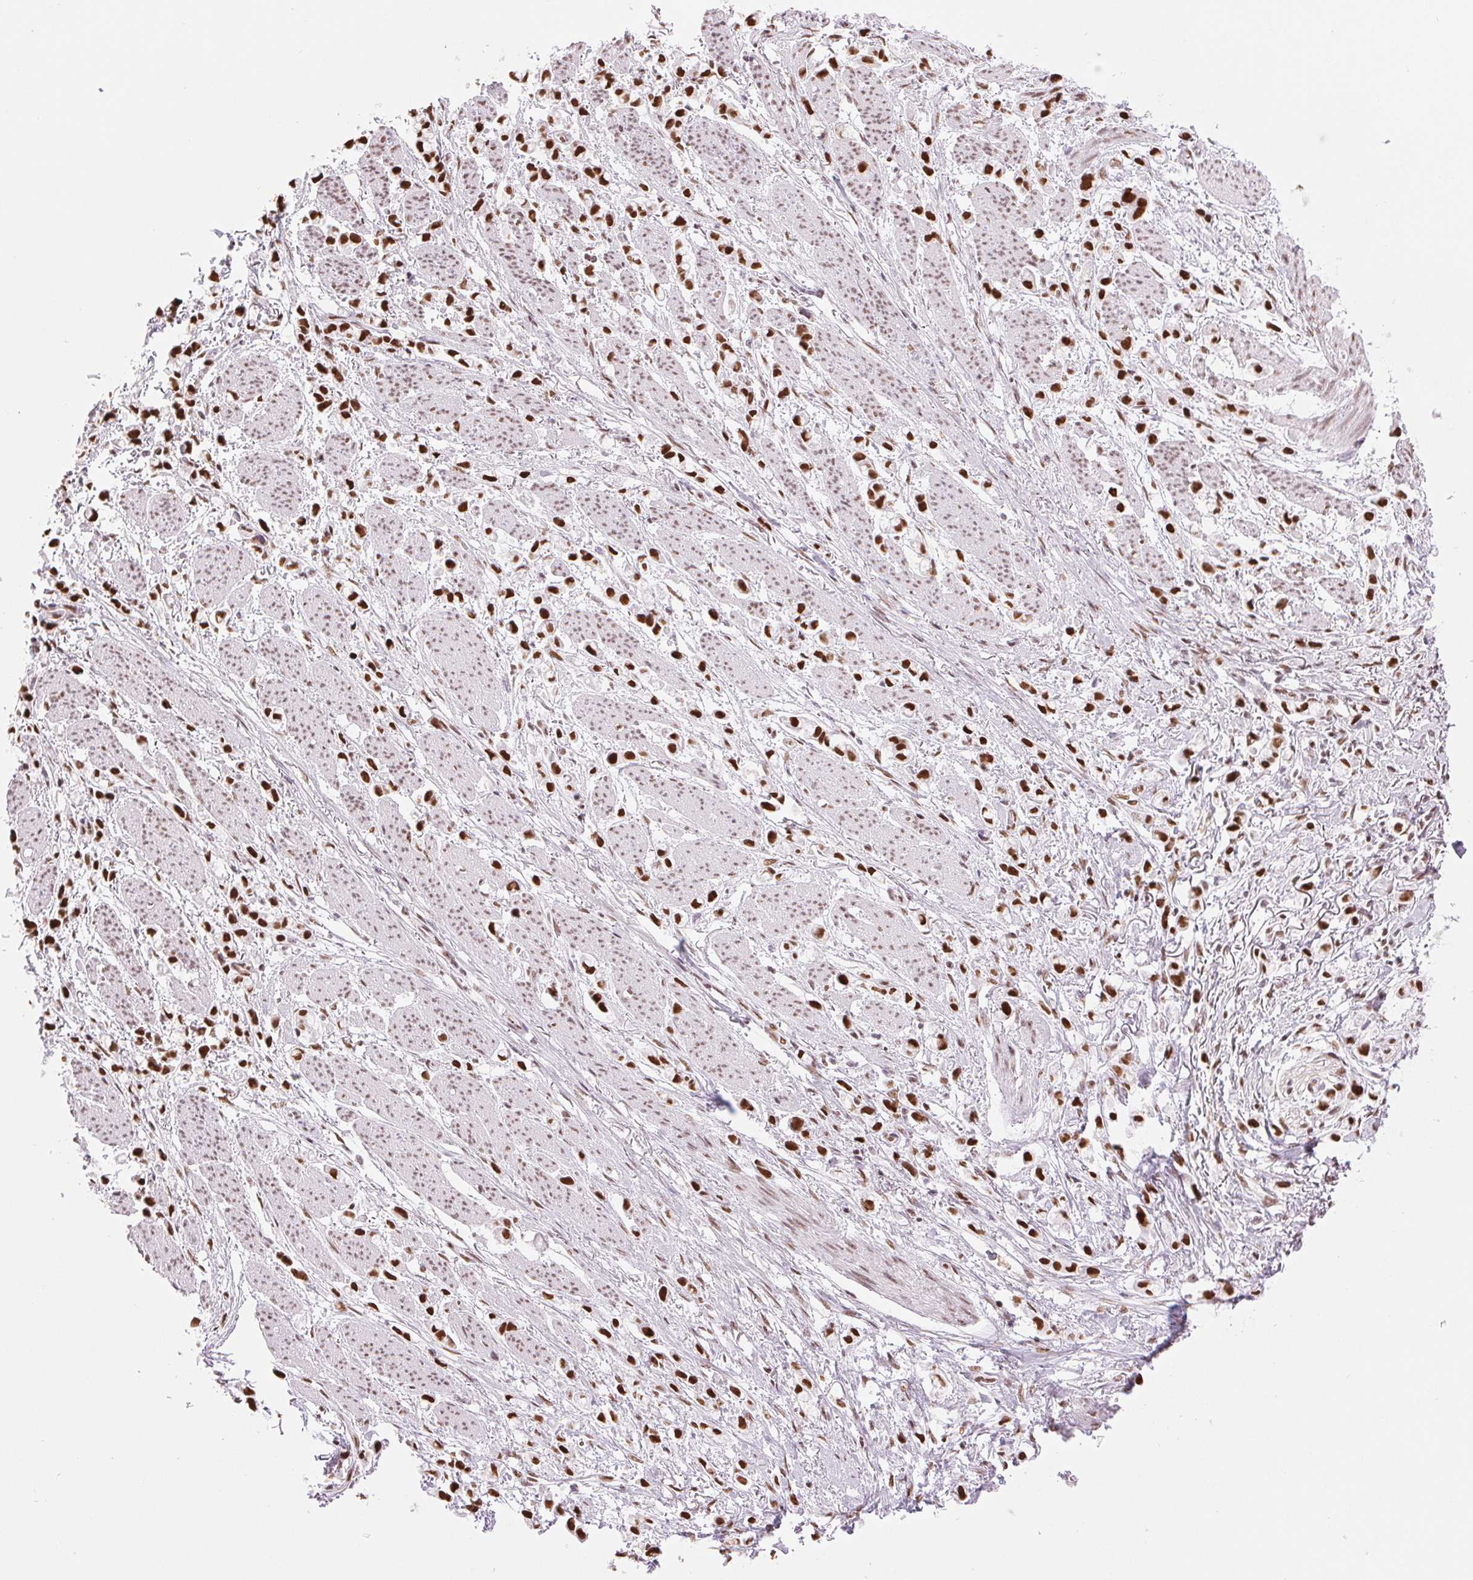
{"staining": {"intensity": "strong", "quantity": ">75%", "location": "nuclear"}, "tissue": "stomach cancer", "cell_type": "Tumor cells", "image_type": "cancer", "snomed": [{"axis": "morphology", "description": "Adenocarcinoma, NOS"}, {"axis": "topography", "description": "Stomach"}], "caption": "The image exhibits a brown stain indicating the presence of a protein in the nuclear of tumor cells in stomach adenocarcinoma.", "gene": "ZFR2", "patient": {"sex": "female", "age": 81}}